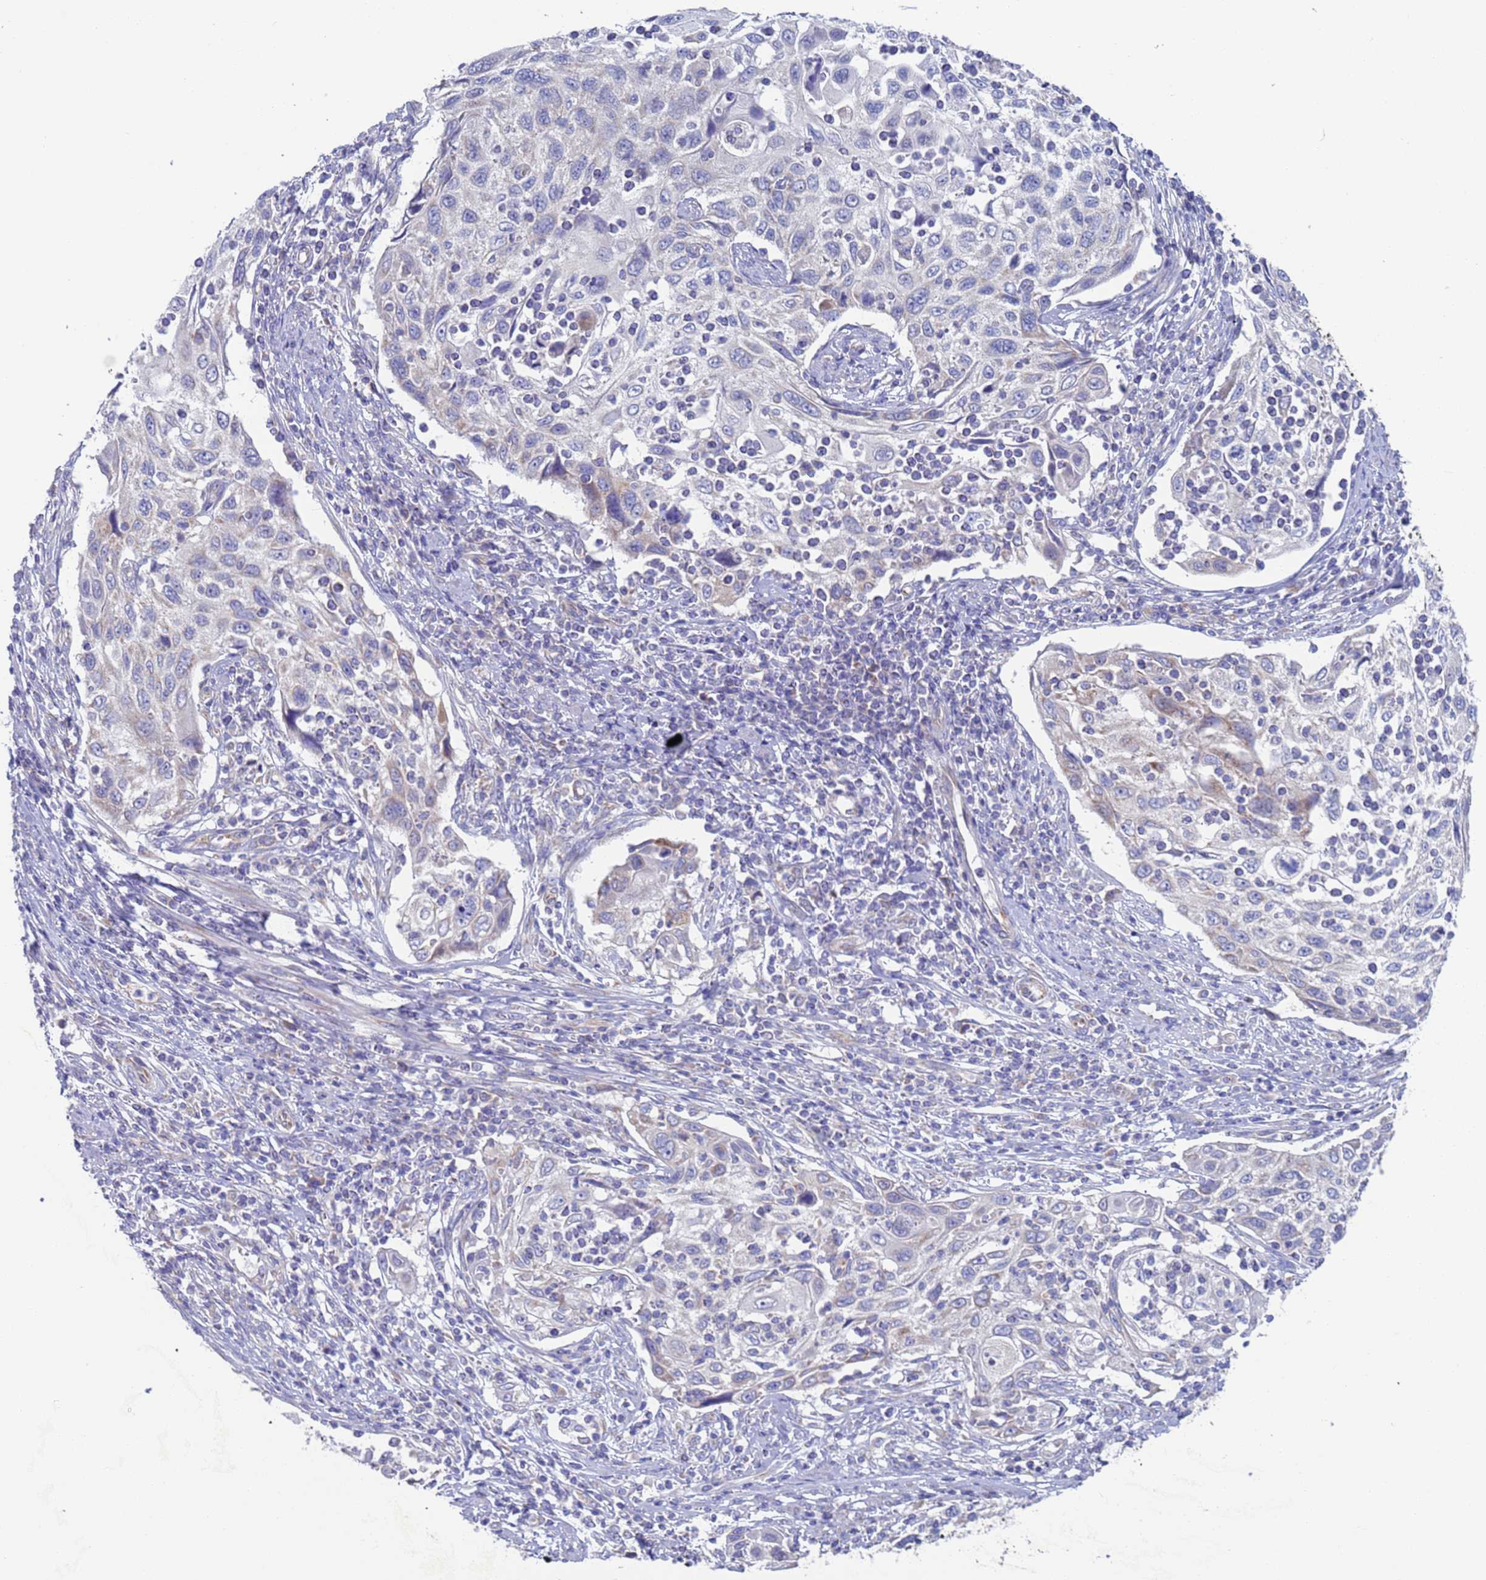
{"staining": {"intensity": "negative", "quantity": "none", "location": "none"}, "tissue": "cervical cancer", "cell_type": "Tumor cells", "image_type": "cancer", "snomed": [{"axis": "morphology", "description": "Squamous cell carcinoma, NOS"}, {"axis": "topography", "description": "Cervix"}], "caption": "DAB (3,3'-diaminobenzidine) immunohistochemical staining of cervical cancer (squamous cell carcinoma) demonstrates no significant staining in tumor cells.", "gene": "PET117", "patient": {"sex": "female", "age": 70}}